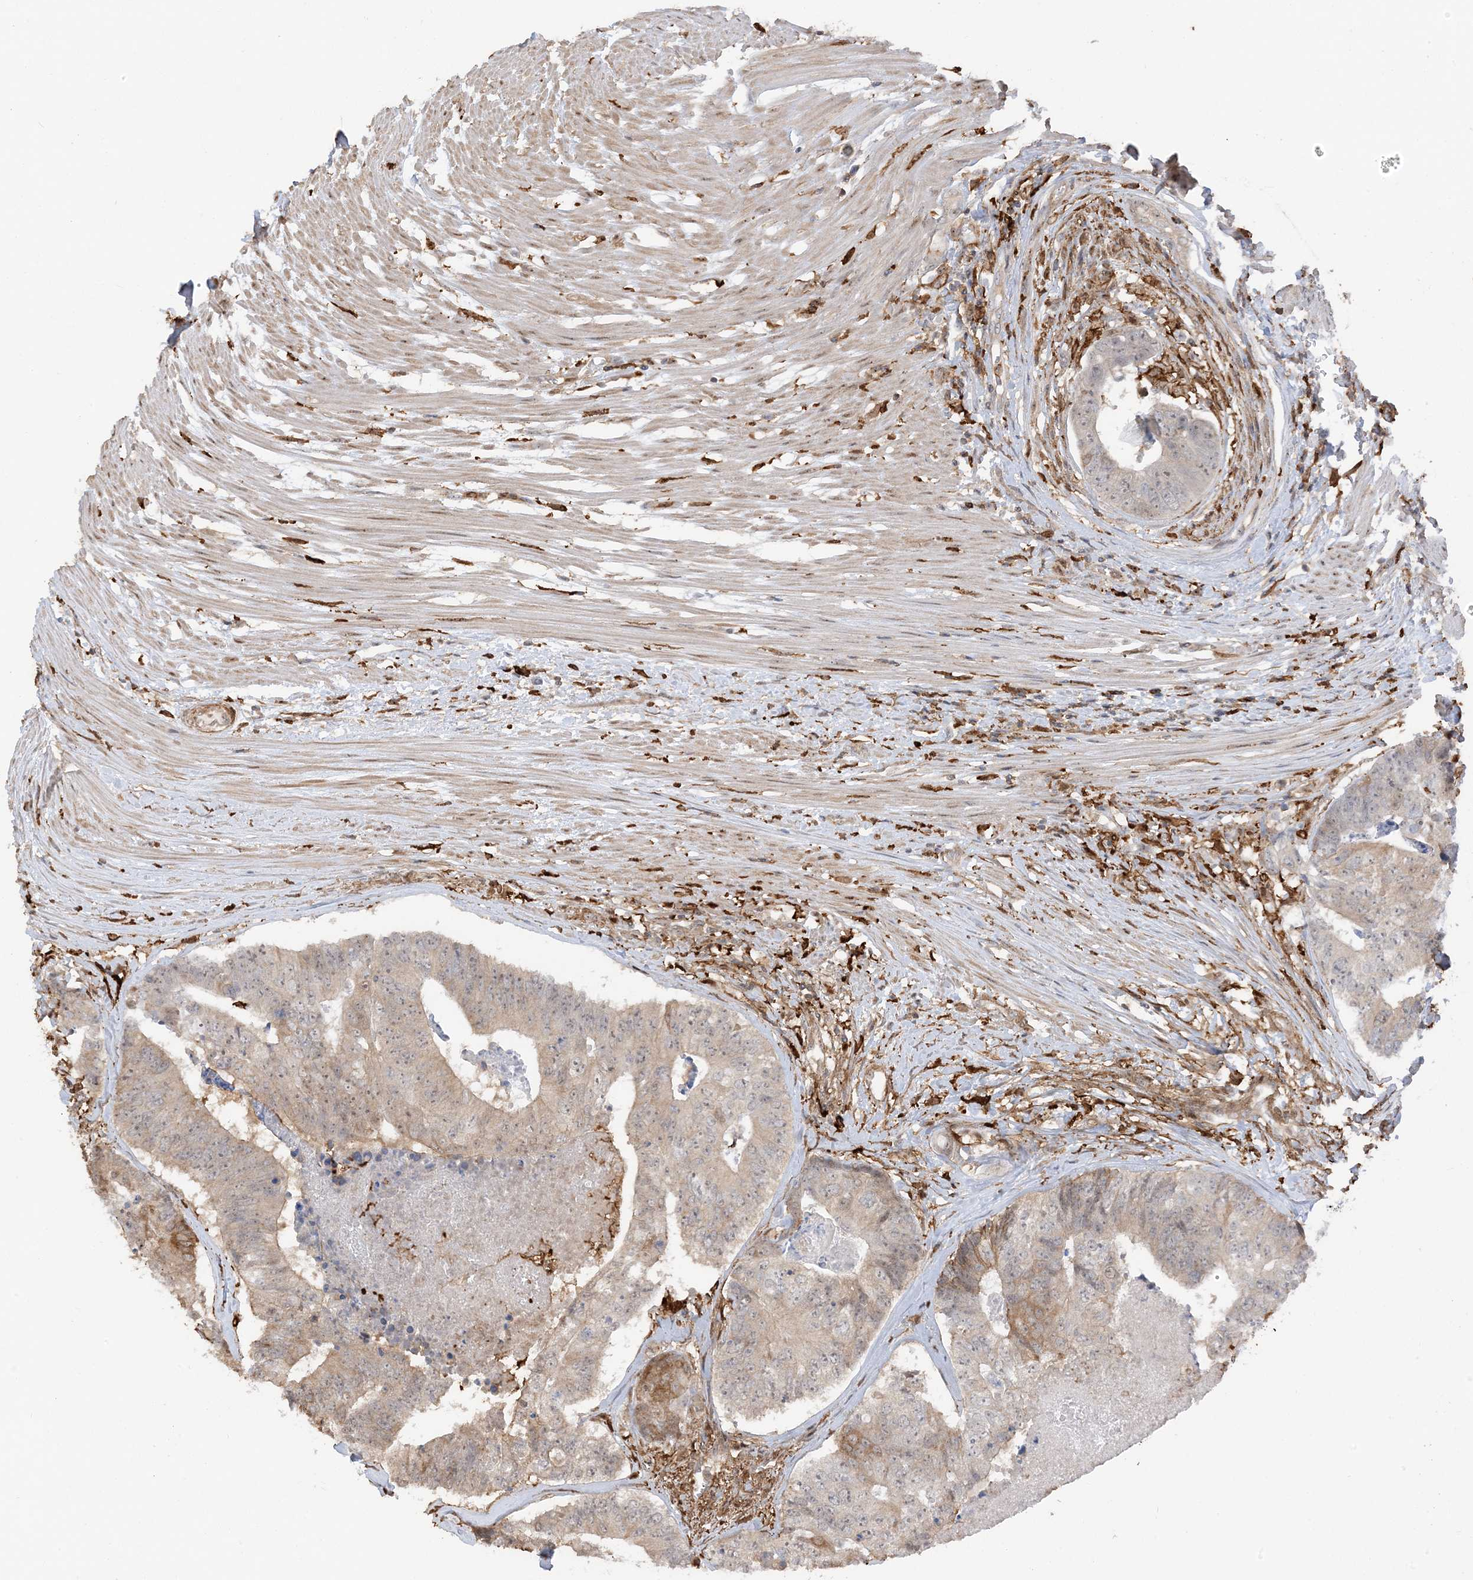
{"staining": {"intensity": "weak", "quantity": "<25%", "location": "cytoplasmic/membranous"}, "tissue": "colorectal cancer", "cell_type": "Tumor cells", "image_type": "cancer", "snomed": [{"axis": "morphology", "description": "Adenocarcinoma, NOS"}, {"axis": "topography", "description": "Colon"}], "caption": "Tumor cells show no significant protein staining in colorectal cancer. (DAB (3,3'-diaminobenzidine) immunohistochemistry (IHC) visualized using brightfield microscopy, high magnification).", "gene": "PHACTR2", "patient": {"sex": "female", "age": 67}}